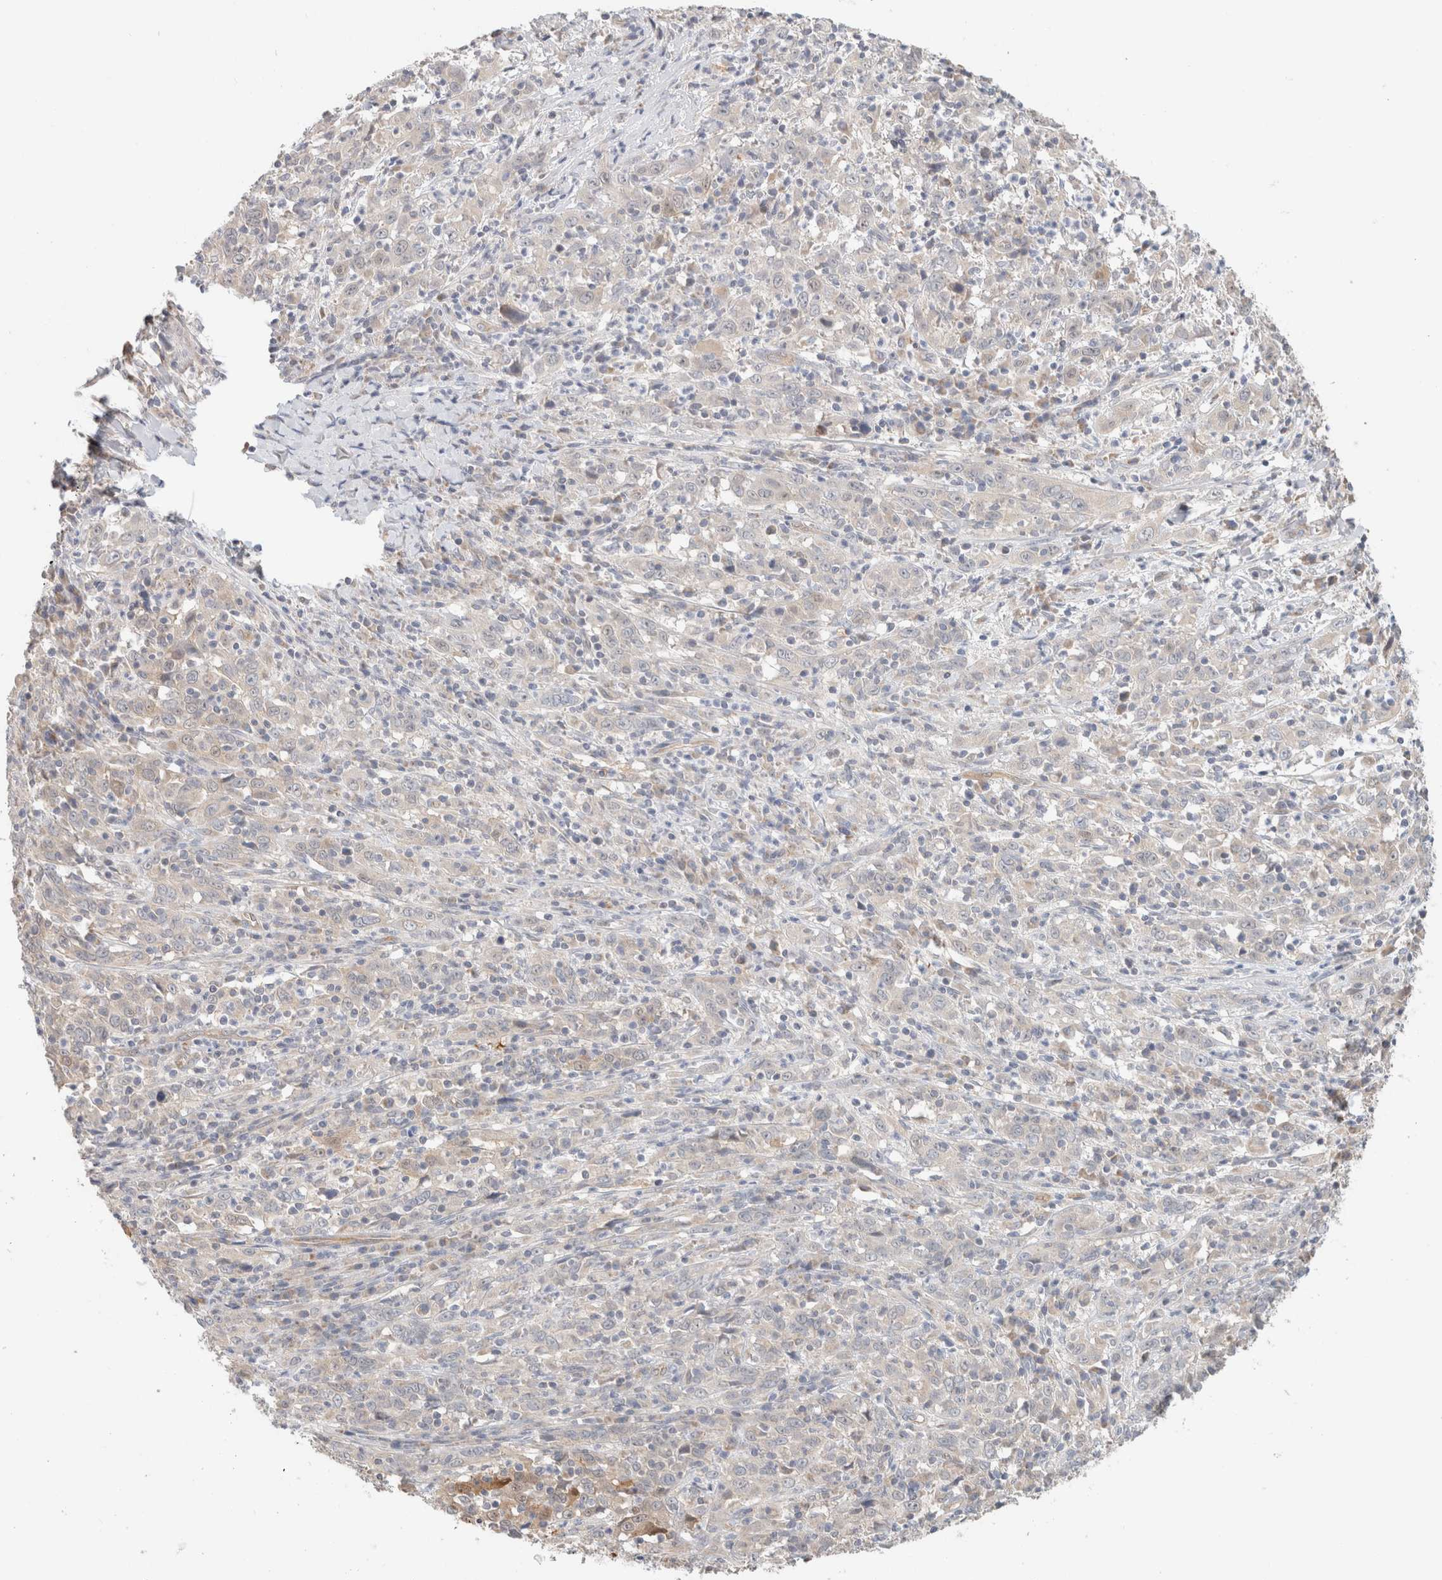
{"staining": {"intensity": "weak", "quantity": "<25%", "location": "cytoplasmic/membranous,nuclear"}, "tissue": "cervical cancer", "cell_type": "Tumor cells", "image_type": "cancer", "snomed": [{"axis": "morphology", "description": "Squamous cell carcinoma, NOS"}, {"axis": "topography", "description": "Cervix"}], "caption": "IHC histopathology image of cervical cancer stained for a protein (brown), which displays no positivity in tumor cells. (Immunohistochemistry, brightfield microscopy, high magnification).", "gene": "CA13", "patient": {"sex": "female", "age": 46}}